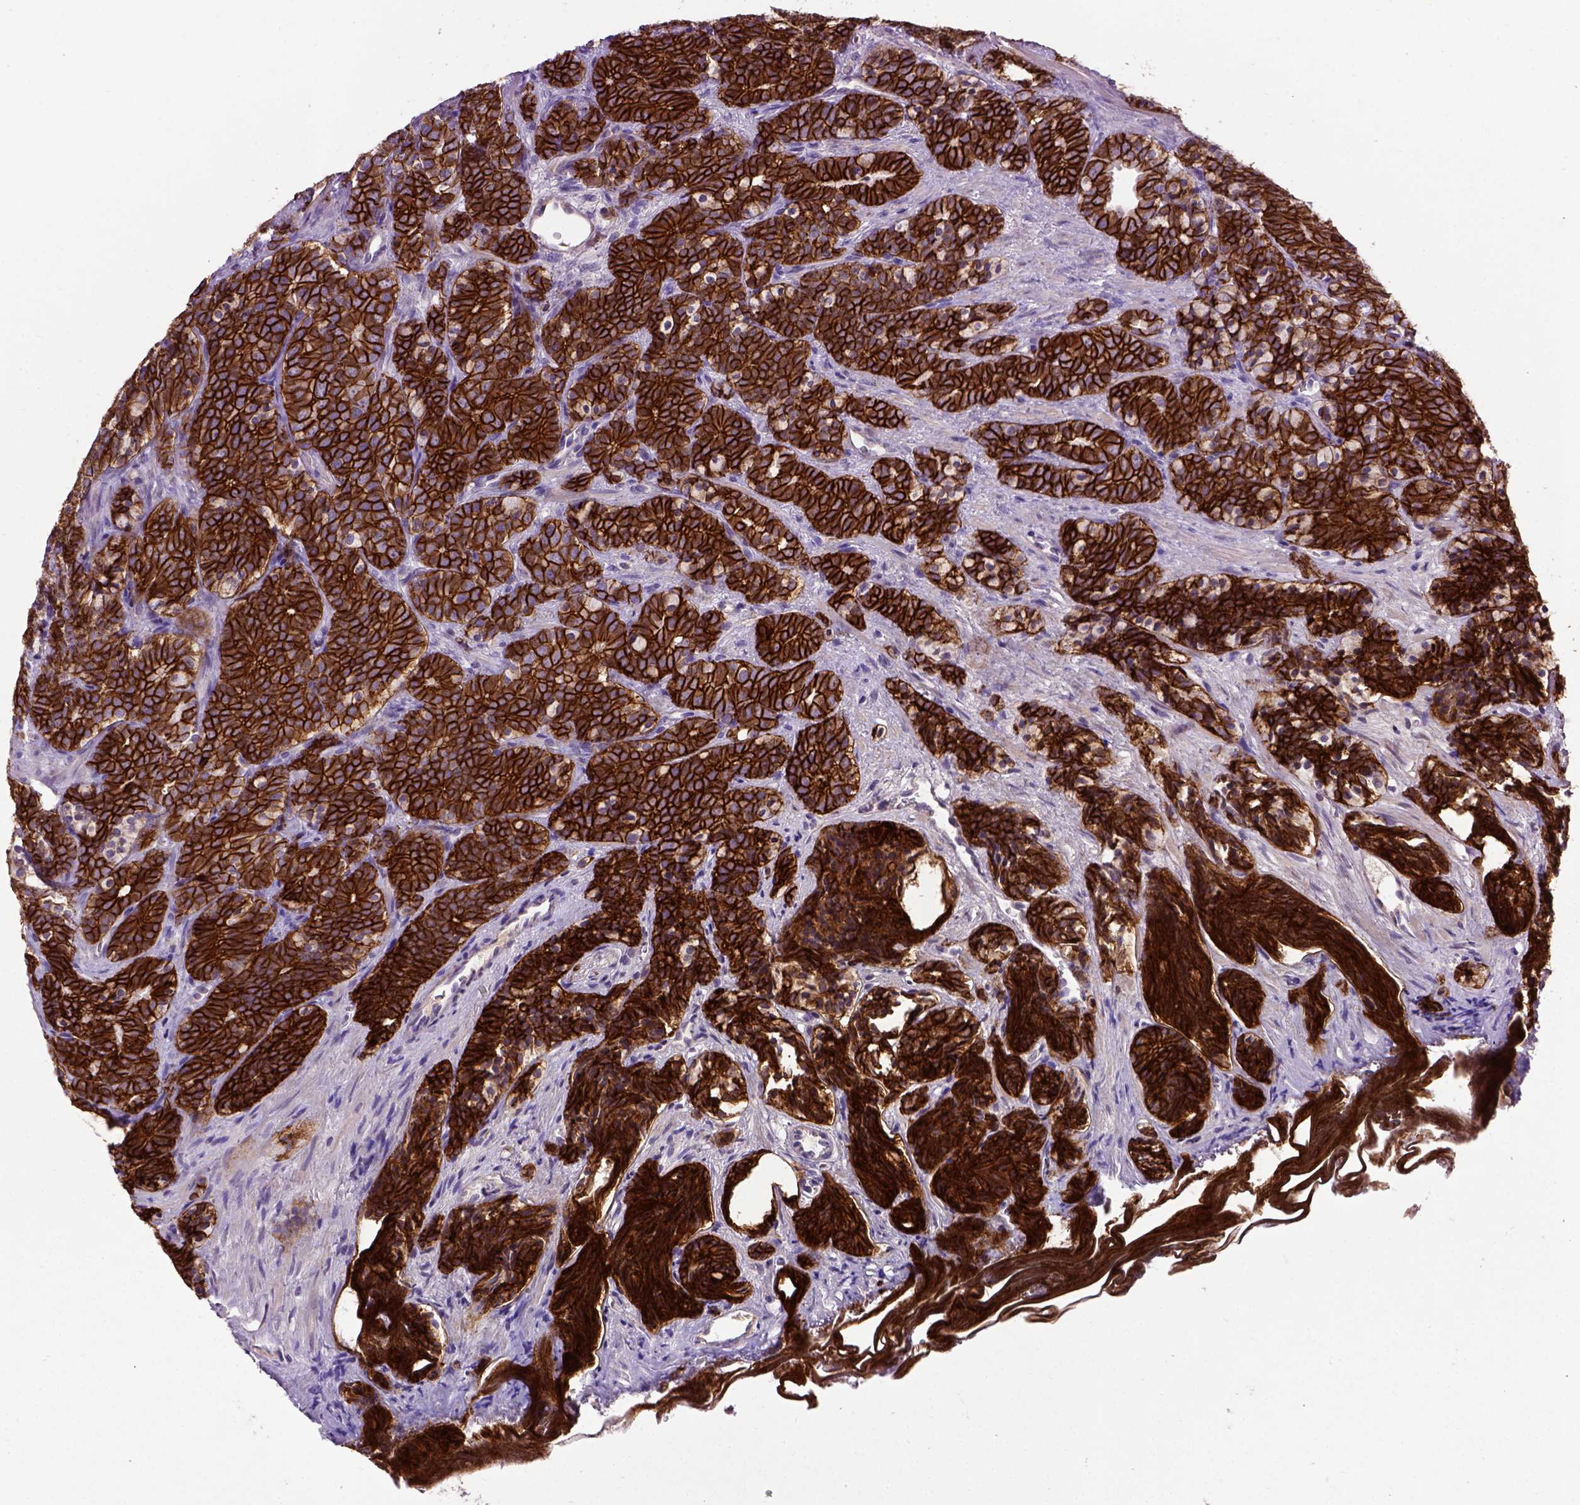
{"staining": {"intensity": "strong", "quantity": ">75%", "location": "cytoplasmic/membranous"}, "tissue": "prostate cancer", "cell_type": "Tumor cells", "image_type": "cancer", "snomed": [{"axis": "morphology", "description": "Adenocarcinoma, High grade"}, {"axis": "topography", "description": "Prostate"}], "caption": "Immunohistochemistry (IHC) image of prostate adenocarcinoma (high-grade) stained for a protein (brown), which exhibits high levels of strong cytoplasmic/membranous positivity in approximately >75% of tumor cells.", "gene": "CDH1", "patient": {"sex": "male", "age": 84}}